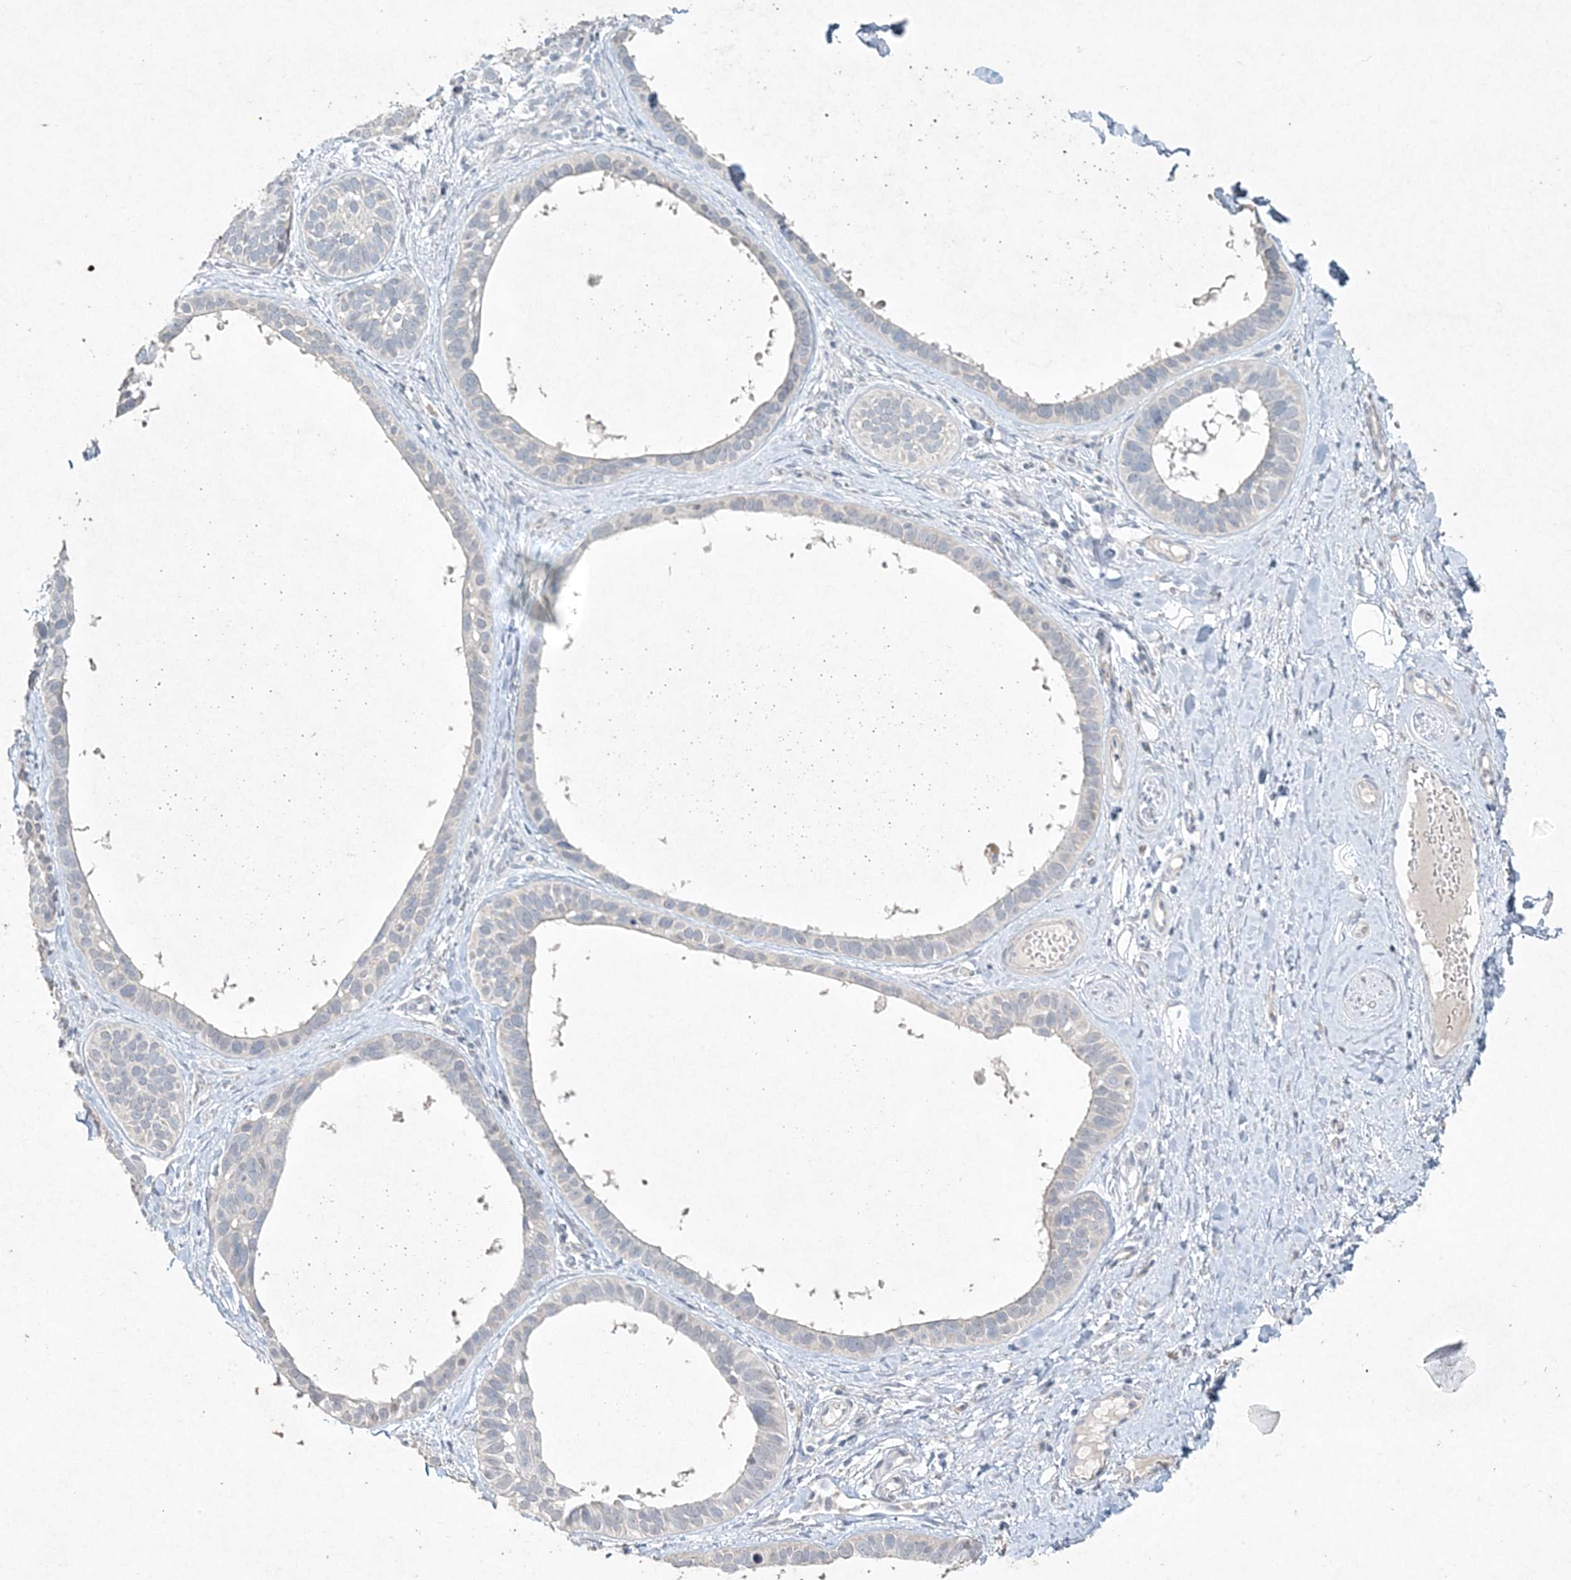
{"staining": {"intensity": "negative", "quantity": "none", "location": "none"}, "tissue": "skin cancer", "cell_type": "Tumor cells", "image_type": "cancer", "snomed": [{"axis": "morphology", "description": "Basal cell carcinoma"}, {"axis": "topography", "description": "Skin"}], "caption": "This is an IHC histopathology image of human skin cancer. There is no expression in tumor cells.", "gene": "DNAH5", "patient": {"sex": "male", "age": 62}}